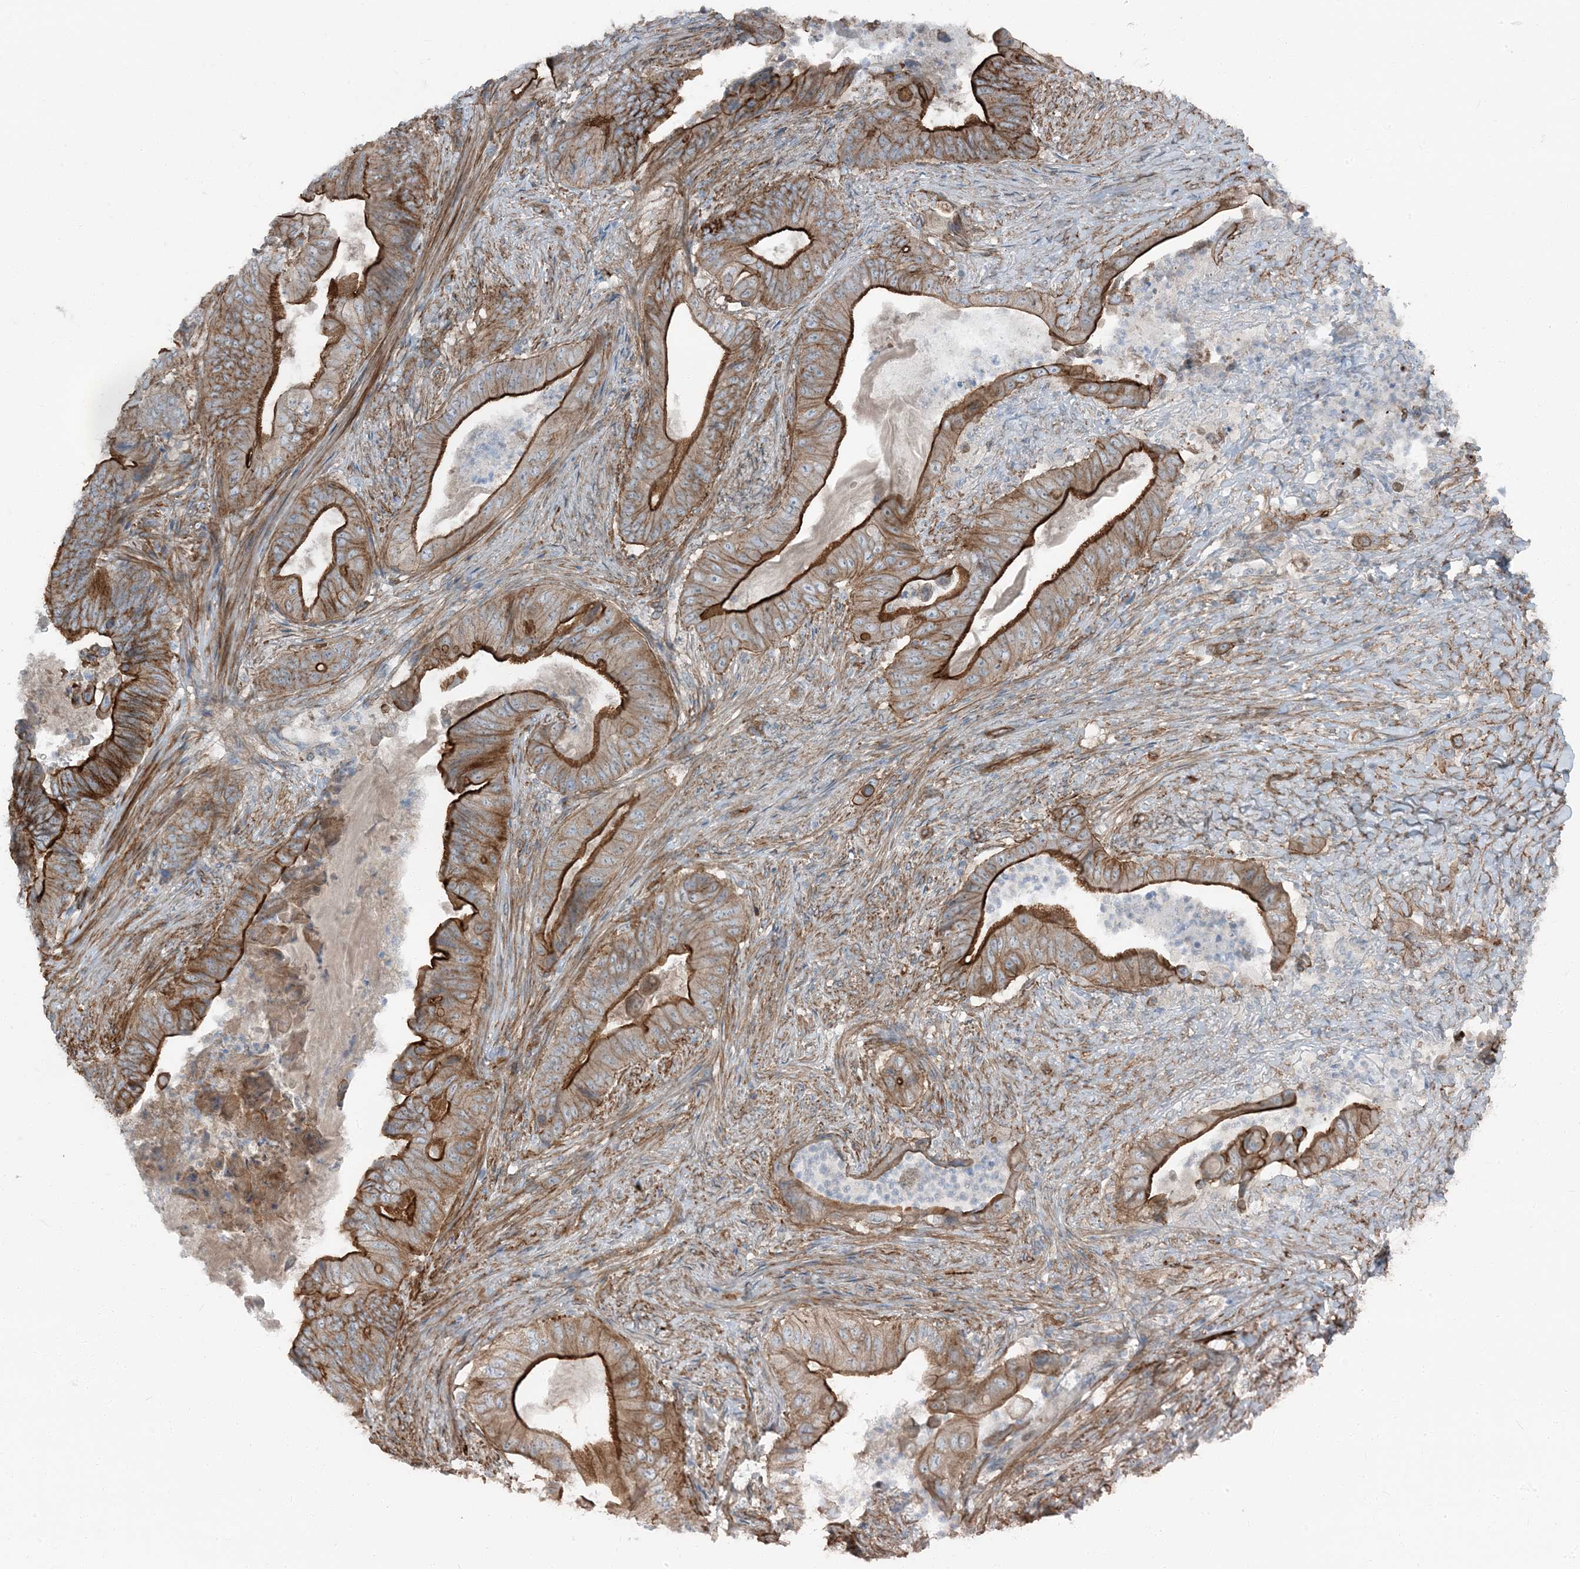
{"staining": {"intensity": "strong", "quantity": ">75%", "location": "cytoplasmic/membranous"}, "tissue": "stomach cancer", "cell_type": "Tumor cells", "image_type": "cancer", "snomed": [{"axis": "morphology", "description": "Adenocarcinoma, NOS"}, {"axis": "topography", "description": "Stomach"}], "caption": "Protein expression analysis of human stomach adenocarcinoma reveals strong cytoplasmic/membranous staining in approximately >75% of tumor cells.", "gene": "ZFP90", "patient": {"sex": "female", "age": 73}}